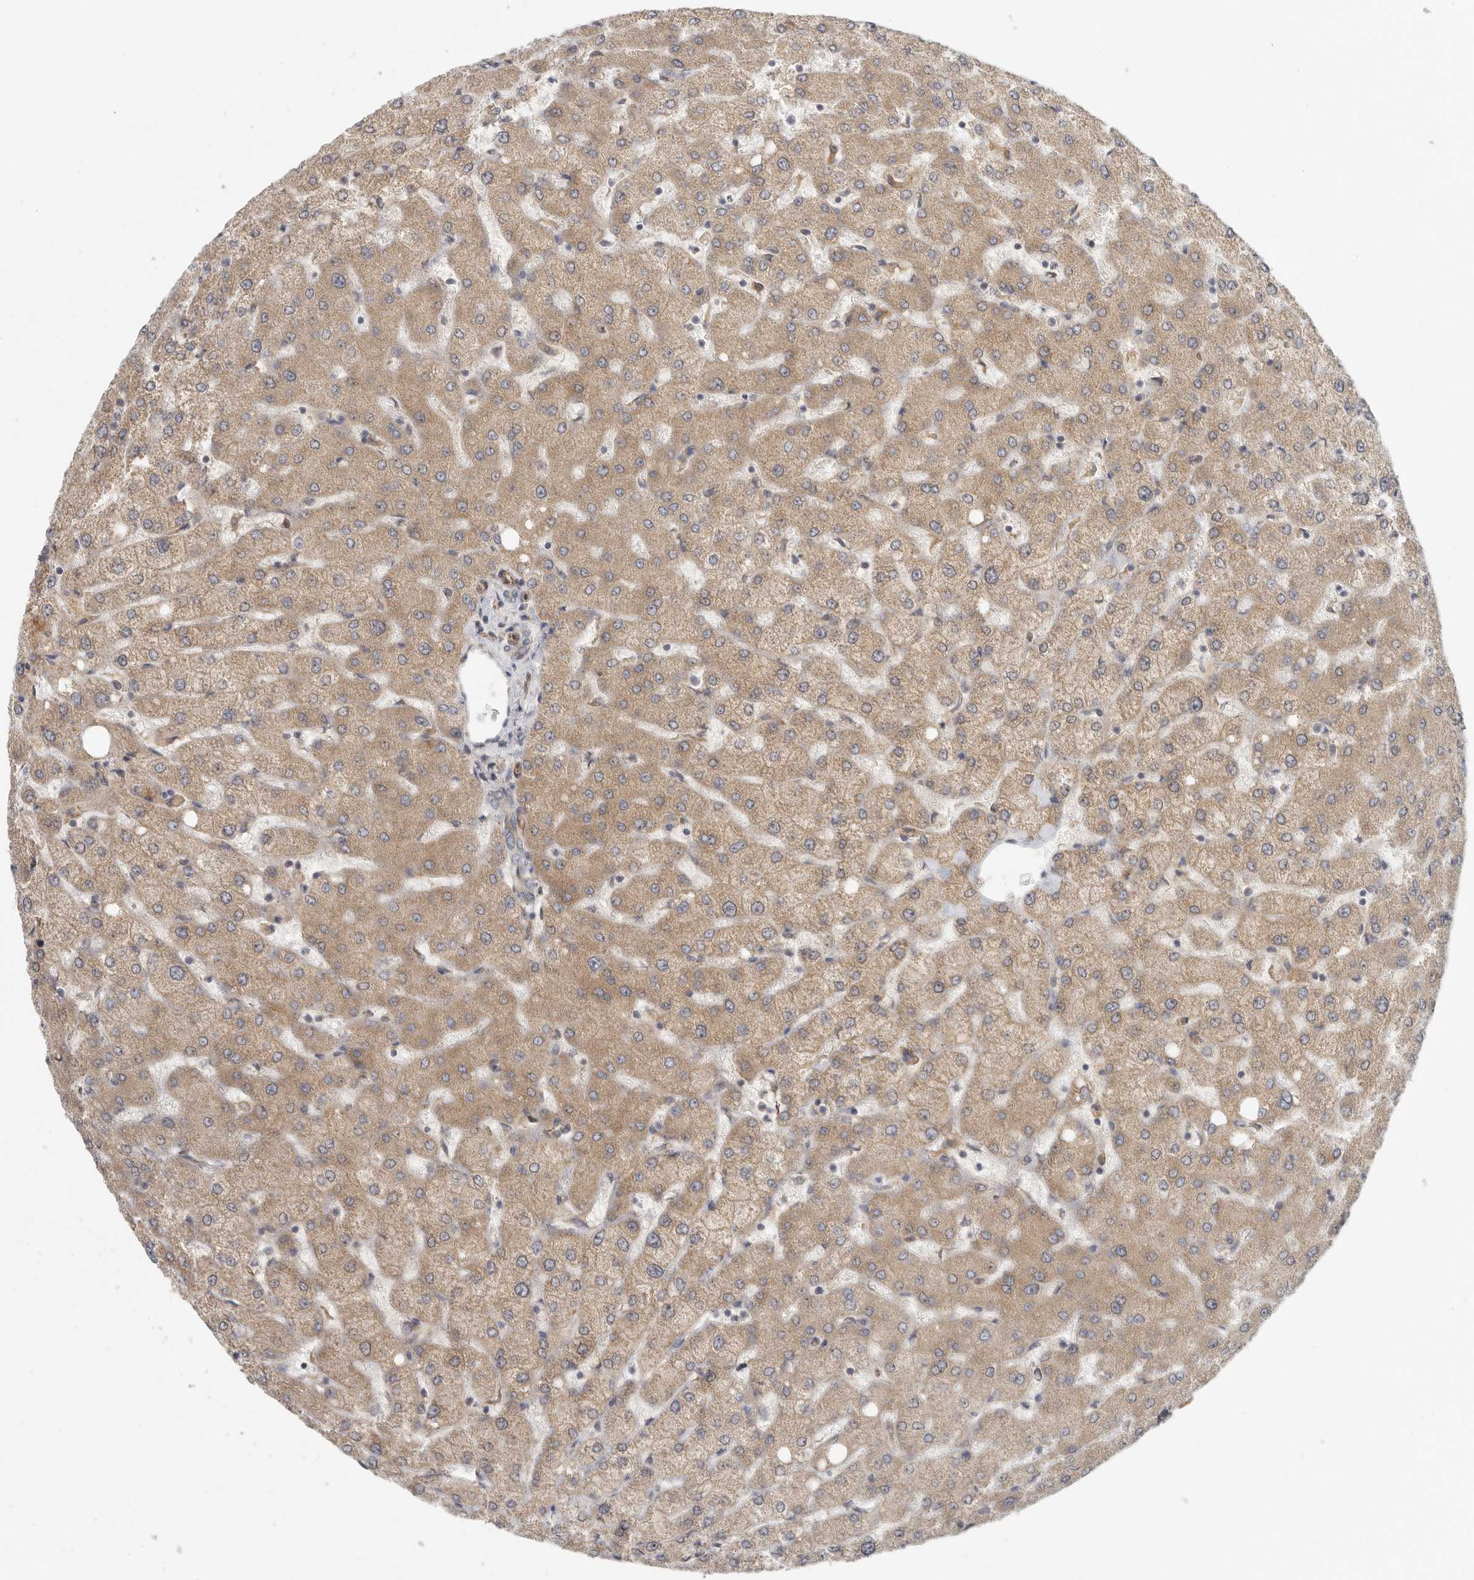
{"staining": {"intensity": "weak", "quantity": "25%-75%", "location": "cytoplasmic/membranous"}, "tissue": "liver", "cell_type": "Cholangiocytes", "image_type": "normal", "snomed": [{"axis": "morphology", "description": "Normal tissue, NOS"}, {"axis": "topography", "description": "Liver"}], "caption": "Immunohistochemistry histopathology image of benign liver stained for a protein (brown), which reveals low levels of weak cytoplasmic/membranous positivity in approximately 25%-75% of cholangiocytes.", "gene": "BCAP29", "patient": {"sex": "female", "age": 54}}